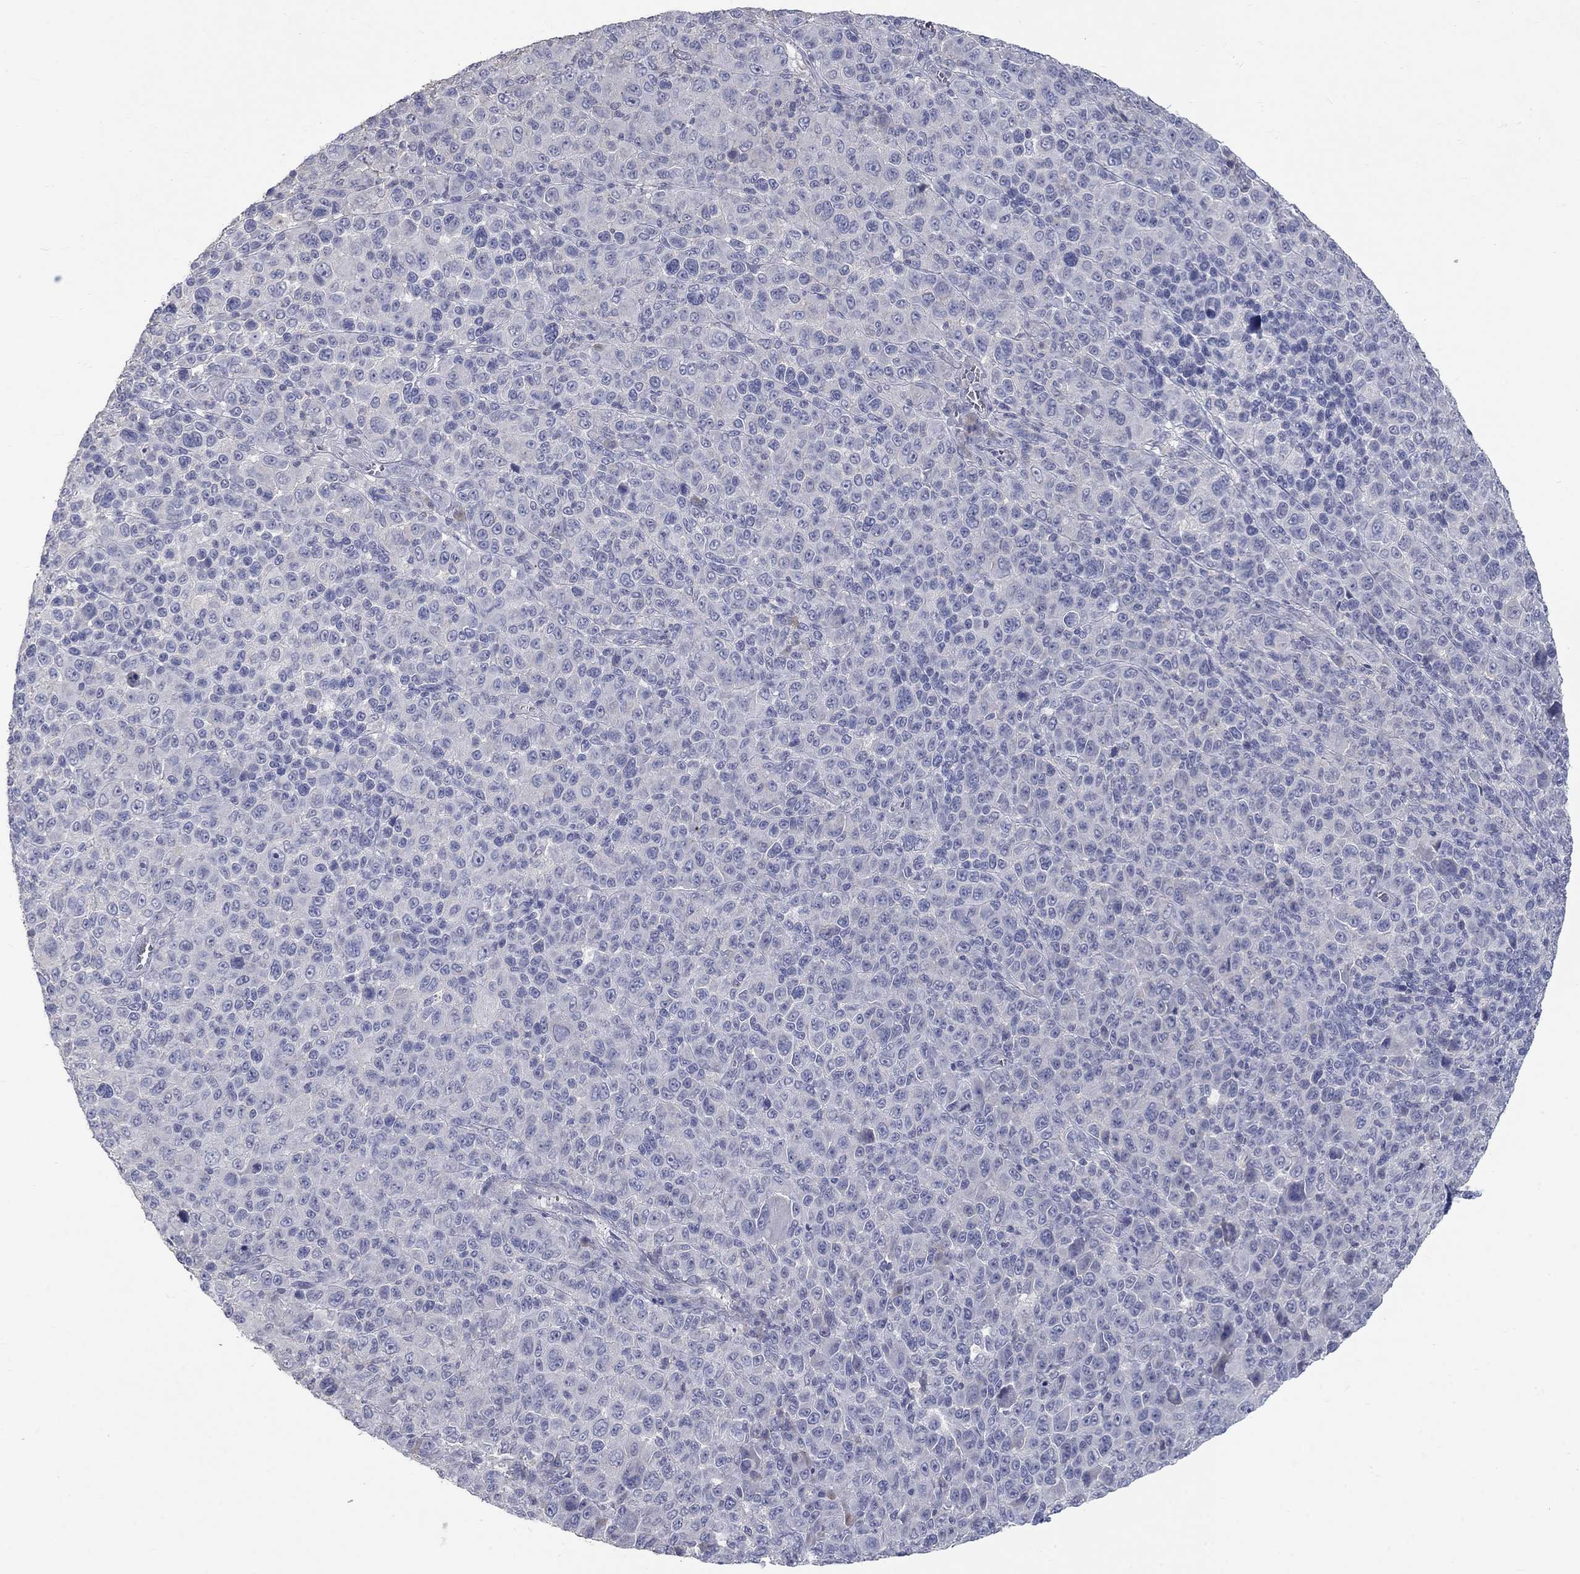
{"staining": {"intensity": "negative", "quantity": "none", "location": "none"}, "tissue": "melanoma", "cell_type": "Tumor cells", "image_type": "cancer", "snomed": [{"axis": "morphology", "description": "Malignant melanoma, NOS"}, {"axis": "topography", "description": "Skin"}], "caption": "This histopathology image is of melanoma stained with immunohistochemistry to label a protein in brown with the nuclei are counter-stained blue. There is no expression in tumor cells.", "gene": "PTH1R", "patient": {"sex": "female", "age": 57}}